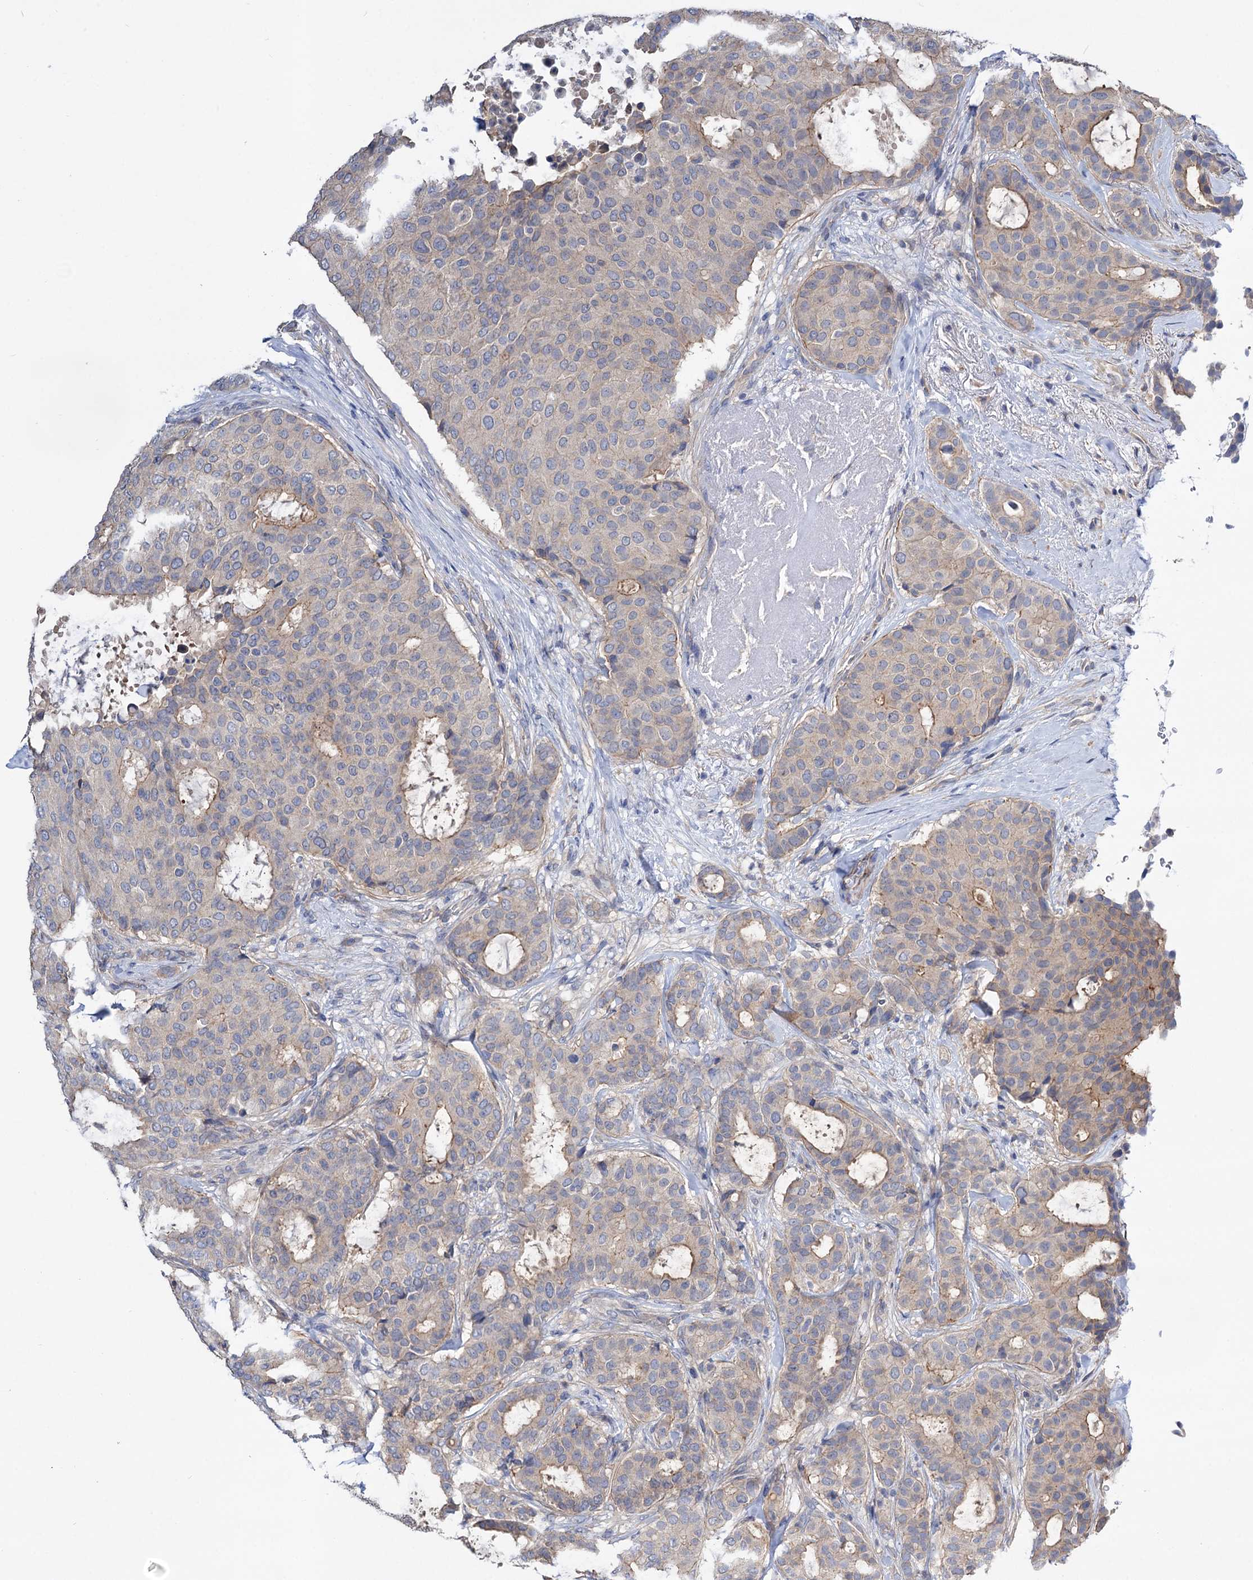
{"staining": {"intensity": "moderate", "quantity": "<25%", "location": "cytoplasmic/membranous"}, "tissue": "breast cancer", "cell_type": "Tumor cells", "image_type": "cancer", "snomed": [{"axis": "morphology", "description": "Duct carcinoma"}, {"axis": "topography", "description": "Breast"}], "caption": "This is an image of IHC staining of breast cancer, which shows moderate positivity in the cytoplasmic/membranous of tumor cells.", "gene": "NUDCD2", "patient": {"sex": "female", "age": 75}}